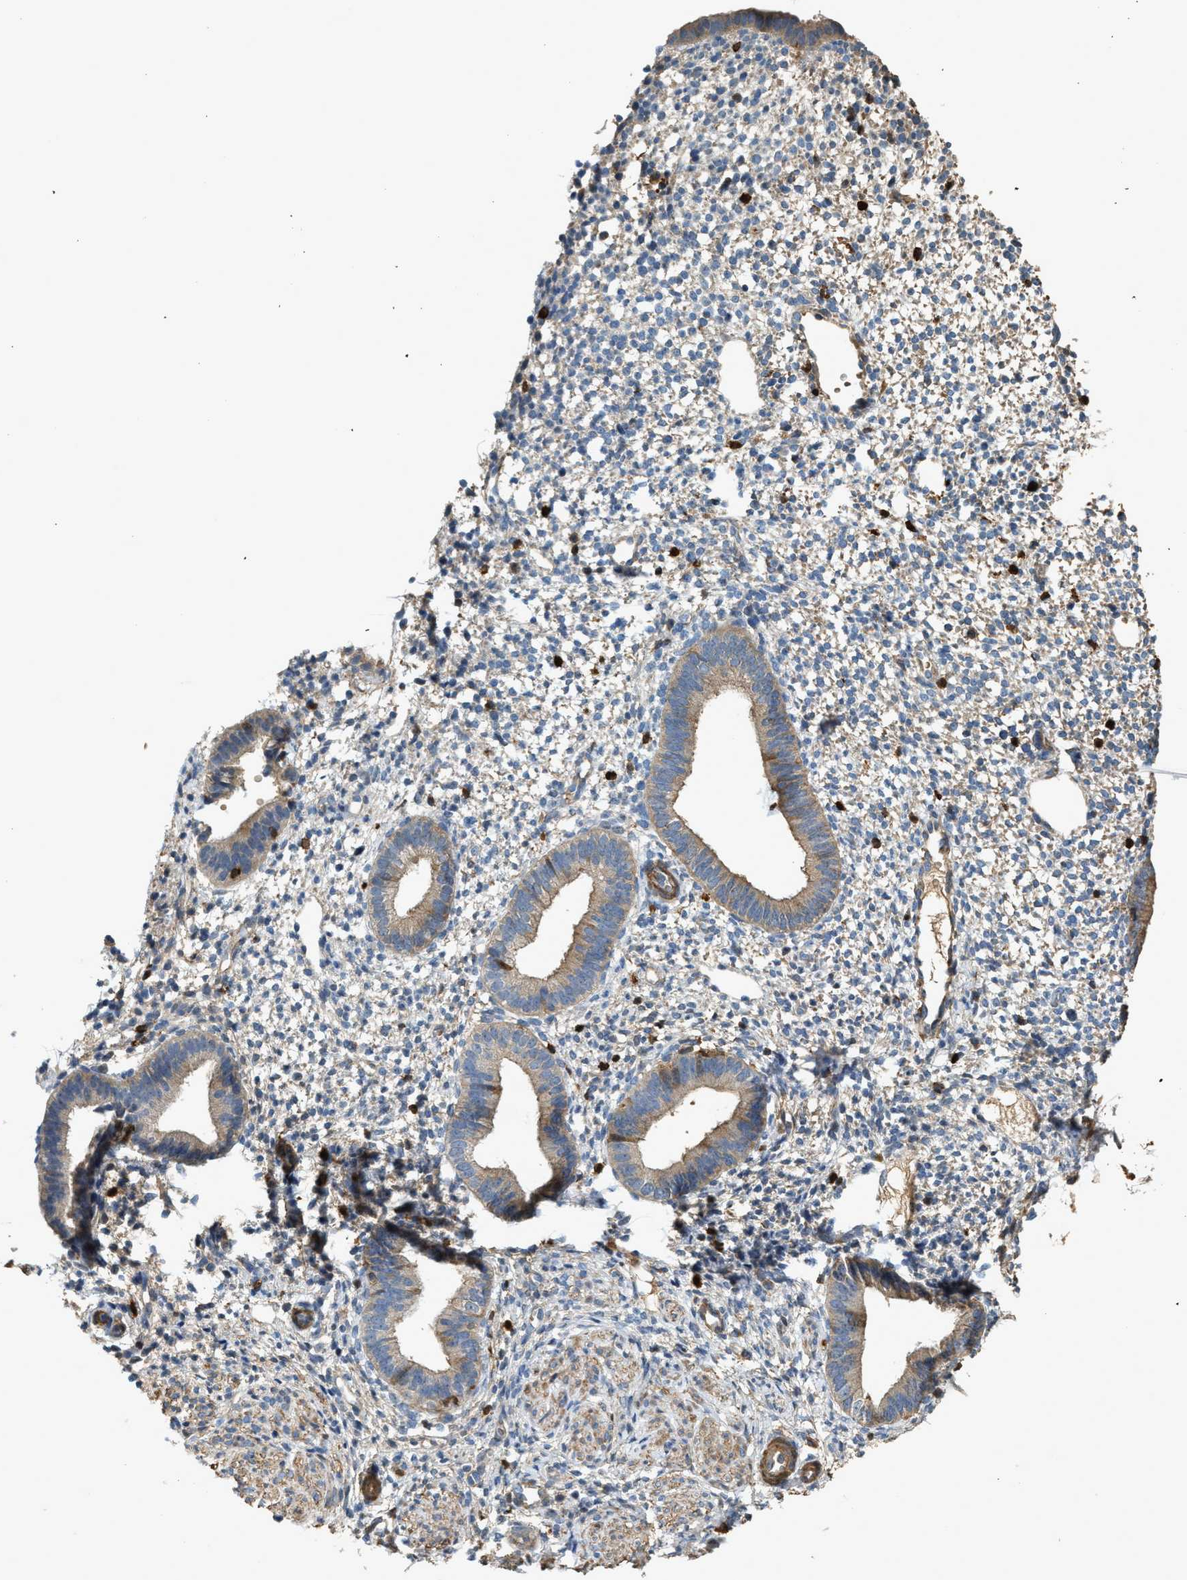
{"staining": {"intensity": "negative", "quantity": "none", "location": "none"}, "tissue": "endometrium", "cell_type": "Cells in endometrial stroma", "image_type": "normal", "snomed": [{"axis": "morphology", "description": "Normal tissue, NOS"}, {"axis": "topography", "description": "Endometrium"}], "caption": "DAB (3,3'-diaminobenzidine) immunohistochemical staining of unremarkable endometrium shows no significant positivity in cells in endometrial stroma.", "gene": "SERPINB5", "patient": {"sex": "female", "age": 46}}